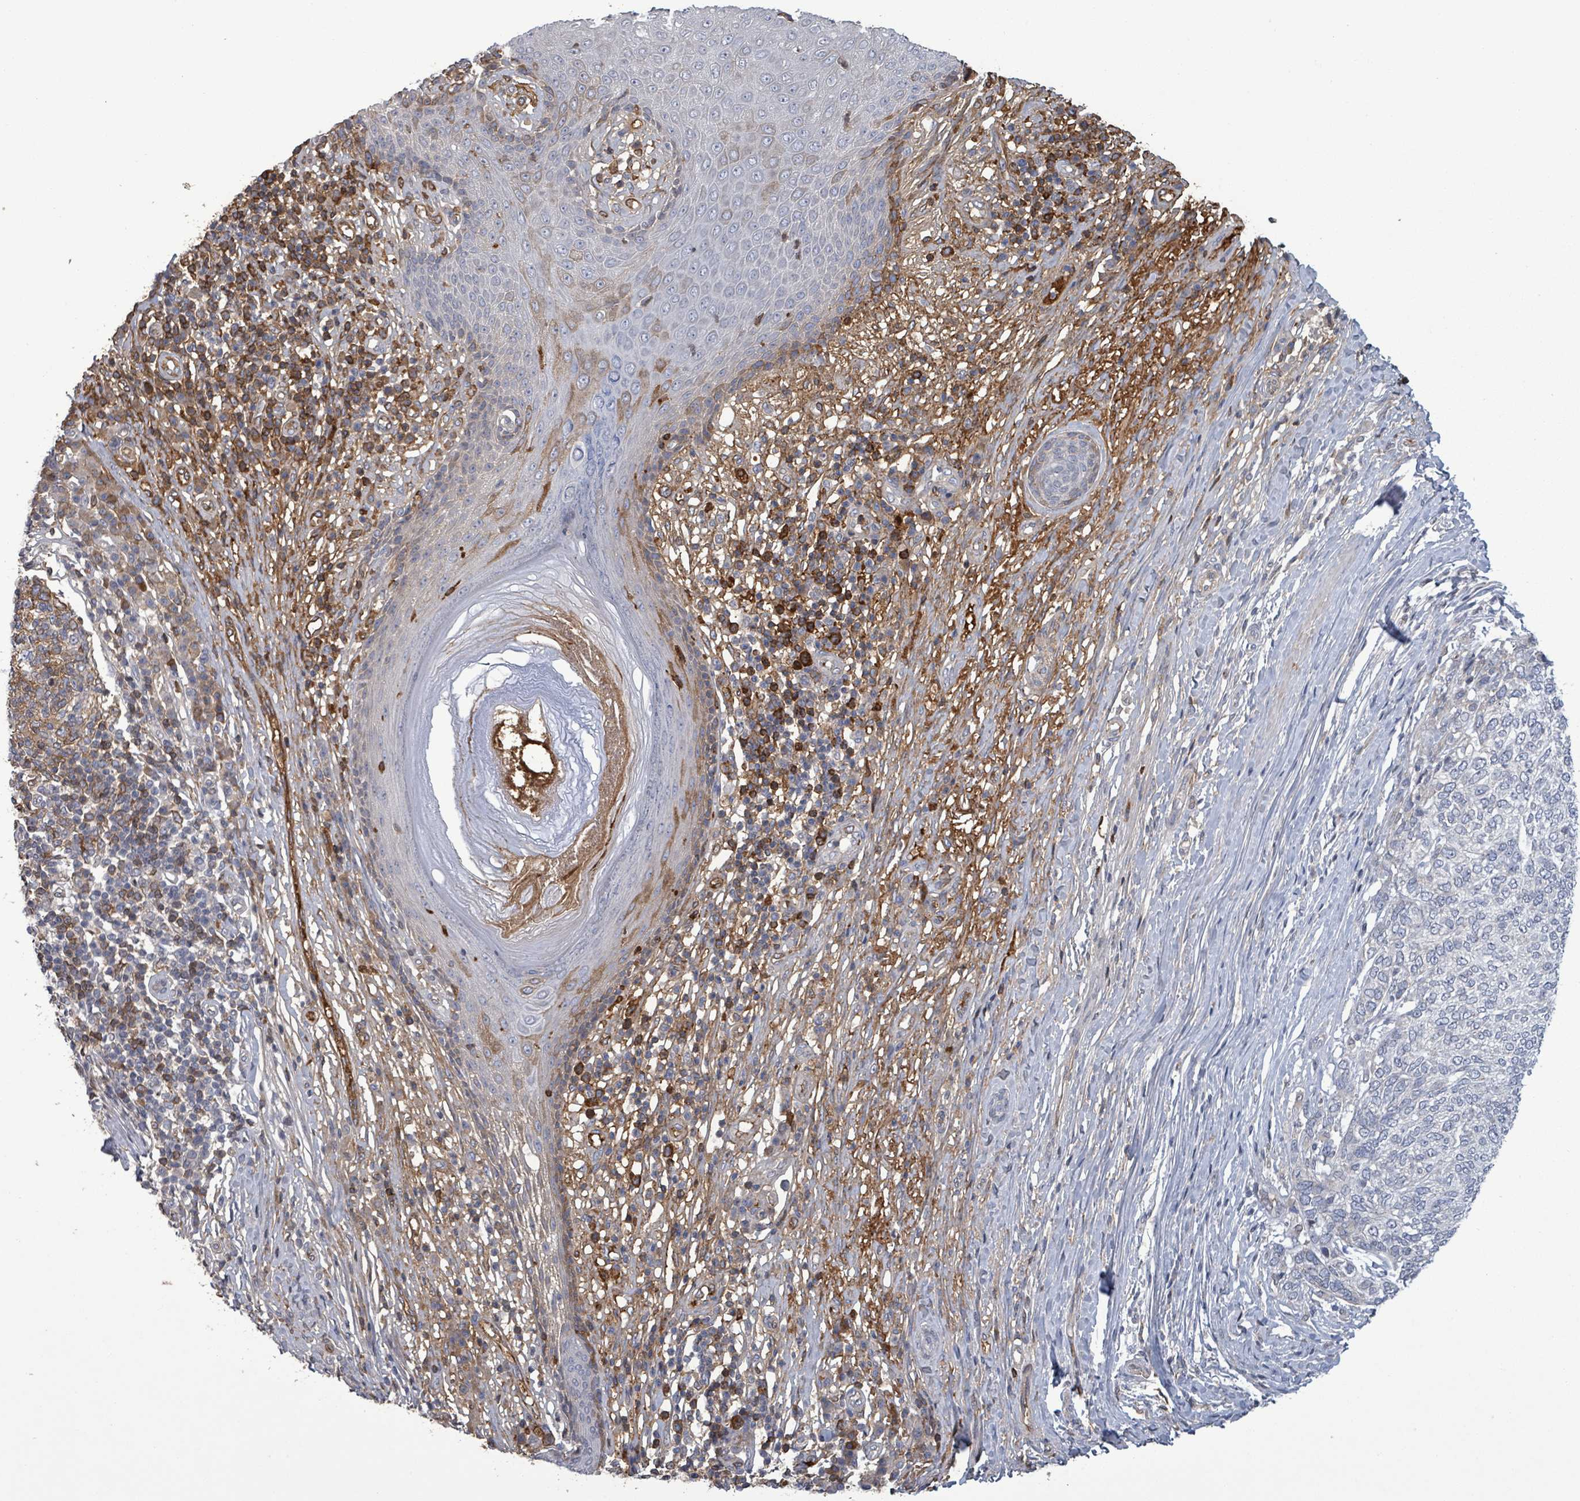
{"staining": {"intensity": "negative", "quantity": "none", "location": "none"}, "tissue": "skin cancer", "cell_type": "Tumor cells", "image_type": "cancer", "snomed": [{"axis": "morphology", "description": "Basal cell carcinoma"}, {"axis": "topography", "description": "Skin"}], "caption": "Immunohistochemical staining of human basal cell carcinoma (skin) exhibits no significant positivity in tumor cells.", "gene": "GRM8", "patient": {"sex": "female", "age": 65}}